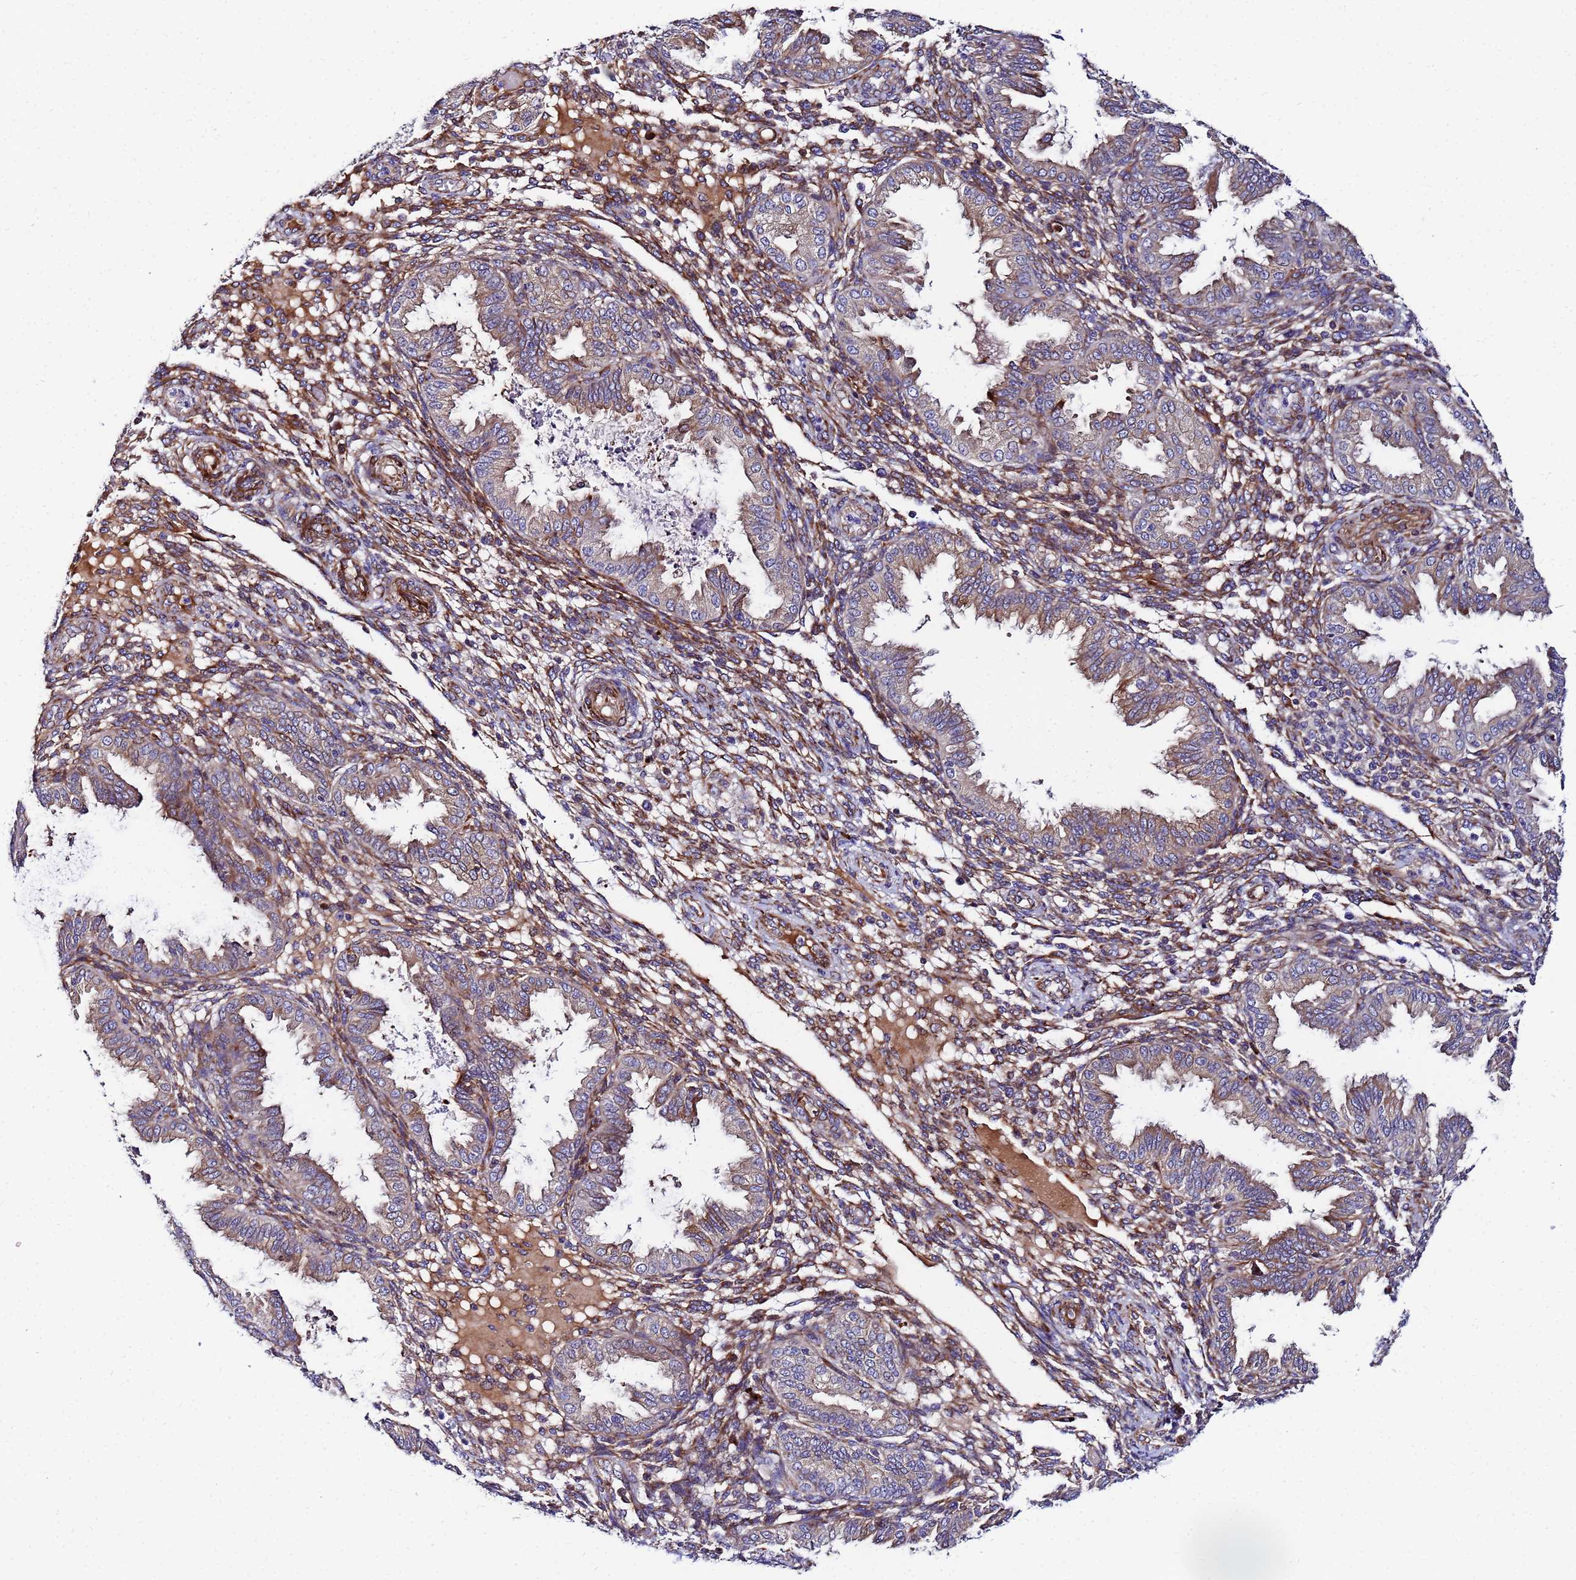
{"staining": {"intensity": "moderate", "quantity": "25%-75%", "location": "cytoplasmic/membranous"}, "tissue": "endometrium", "cell_type": "Cells in endometrial stroma", "image_type": "normal", "snomed": [{"axis": "morphology", "description": "Normal tissue, NOS"}, {"axis": "topography", "description": "Endometrium"}], "caption": "Endometrium stained with a brown dye demonstrates moderate cytoplasmic/membranous positive expression in about 25%-75% of cells in endometrial stroma.", "gene": "POM121C", "patient": {"sex": "female", "age": 33}}